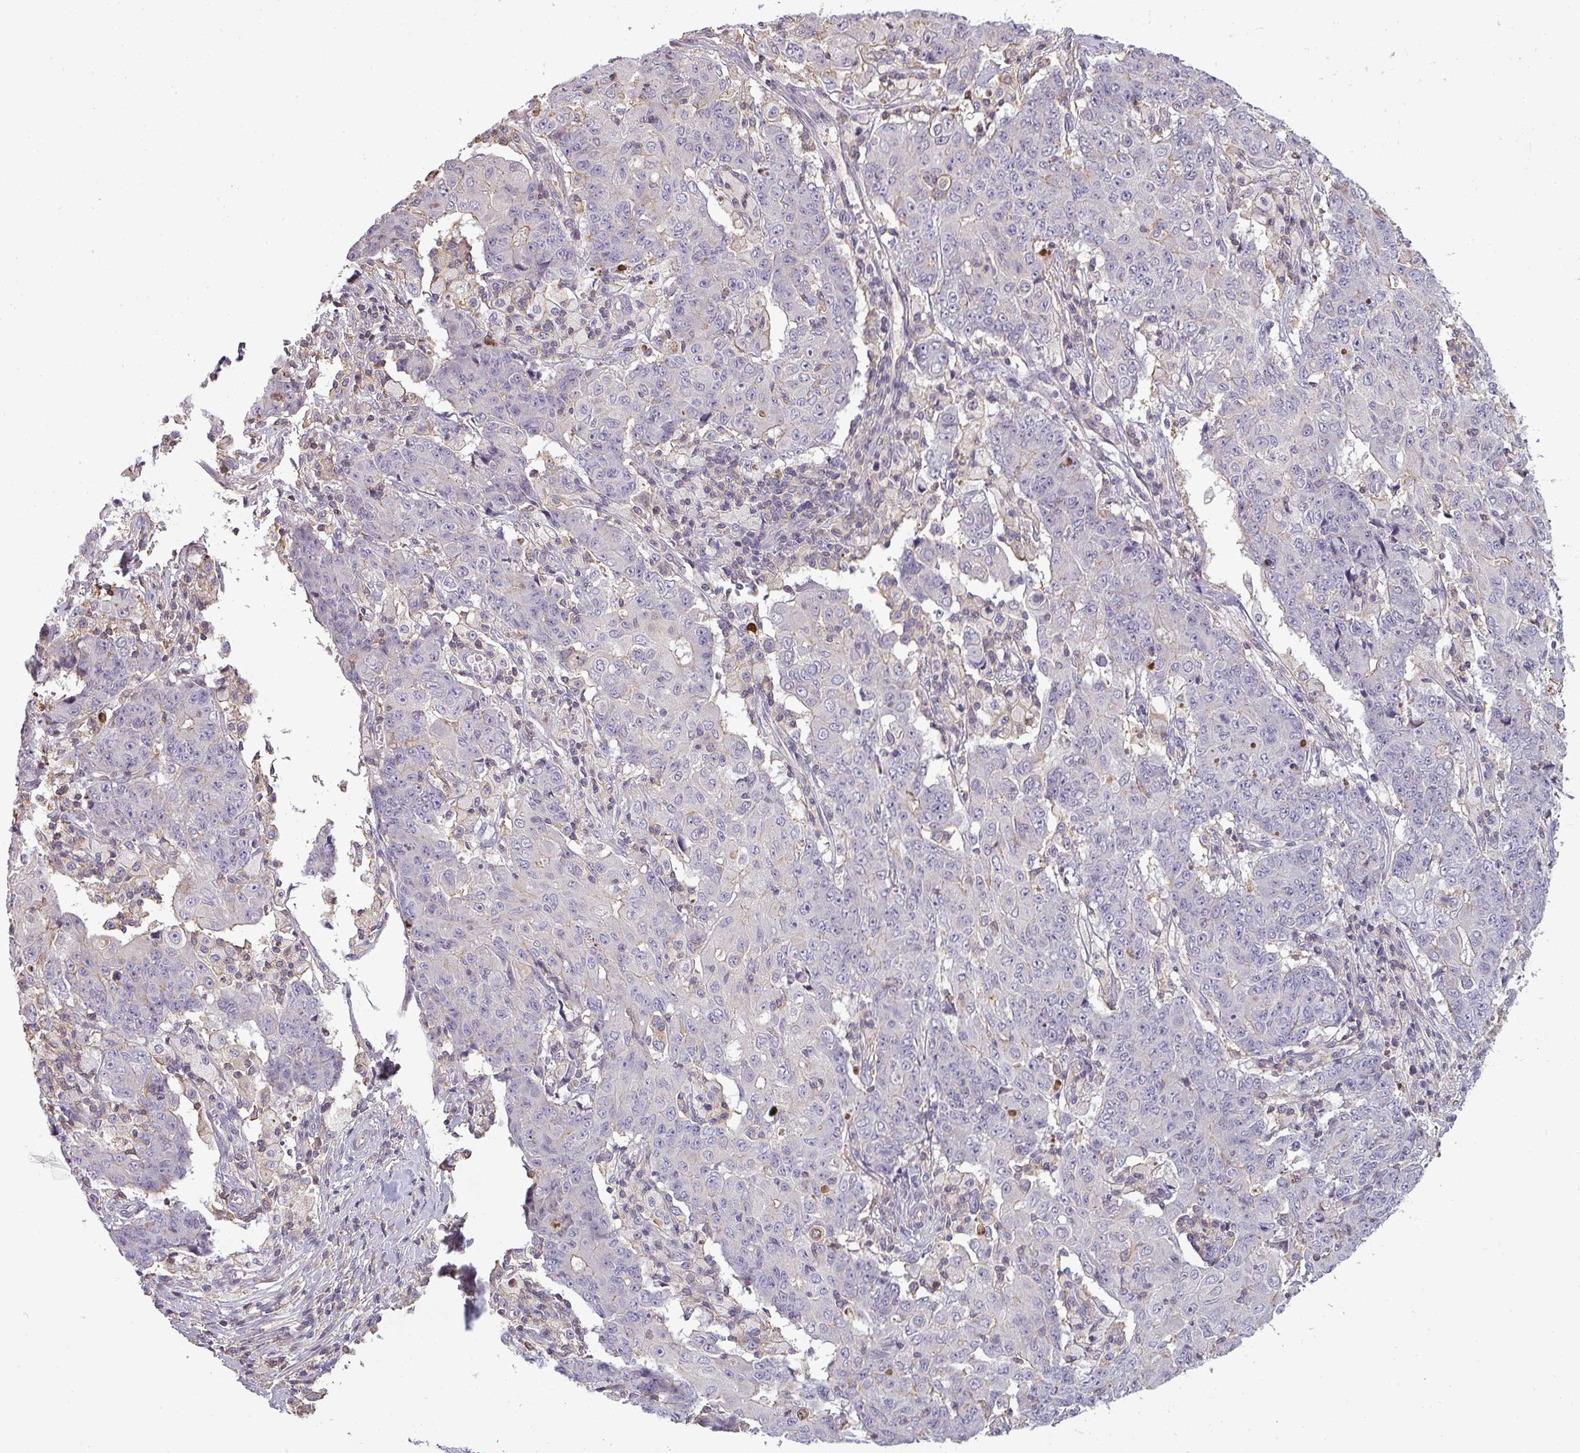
{"staining": {"intensity": "negative", "quantity": "none", "location": "none"}, "tissue": "ovarian cancer", "cell_type": "Tumor cells", "image_type": "cancer", "snomed": [{"axis": "morphology", "description": "Carcinoma, endometroid"}, {"axis": "topography", "description": "Ovary"}], "caption": "This histopathology image is of ovarian cancer (endometroid carcinoma) stained with IHC to label a protein in brown with the nuclei are counter-stained blue. There is no staining in tumor cells.", "gene": "ZNF835", "patient": {"sex": "female", "age": 42}}